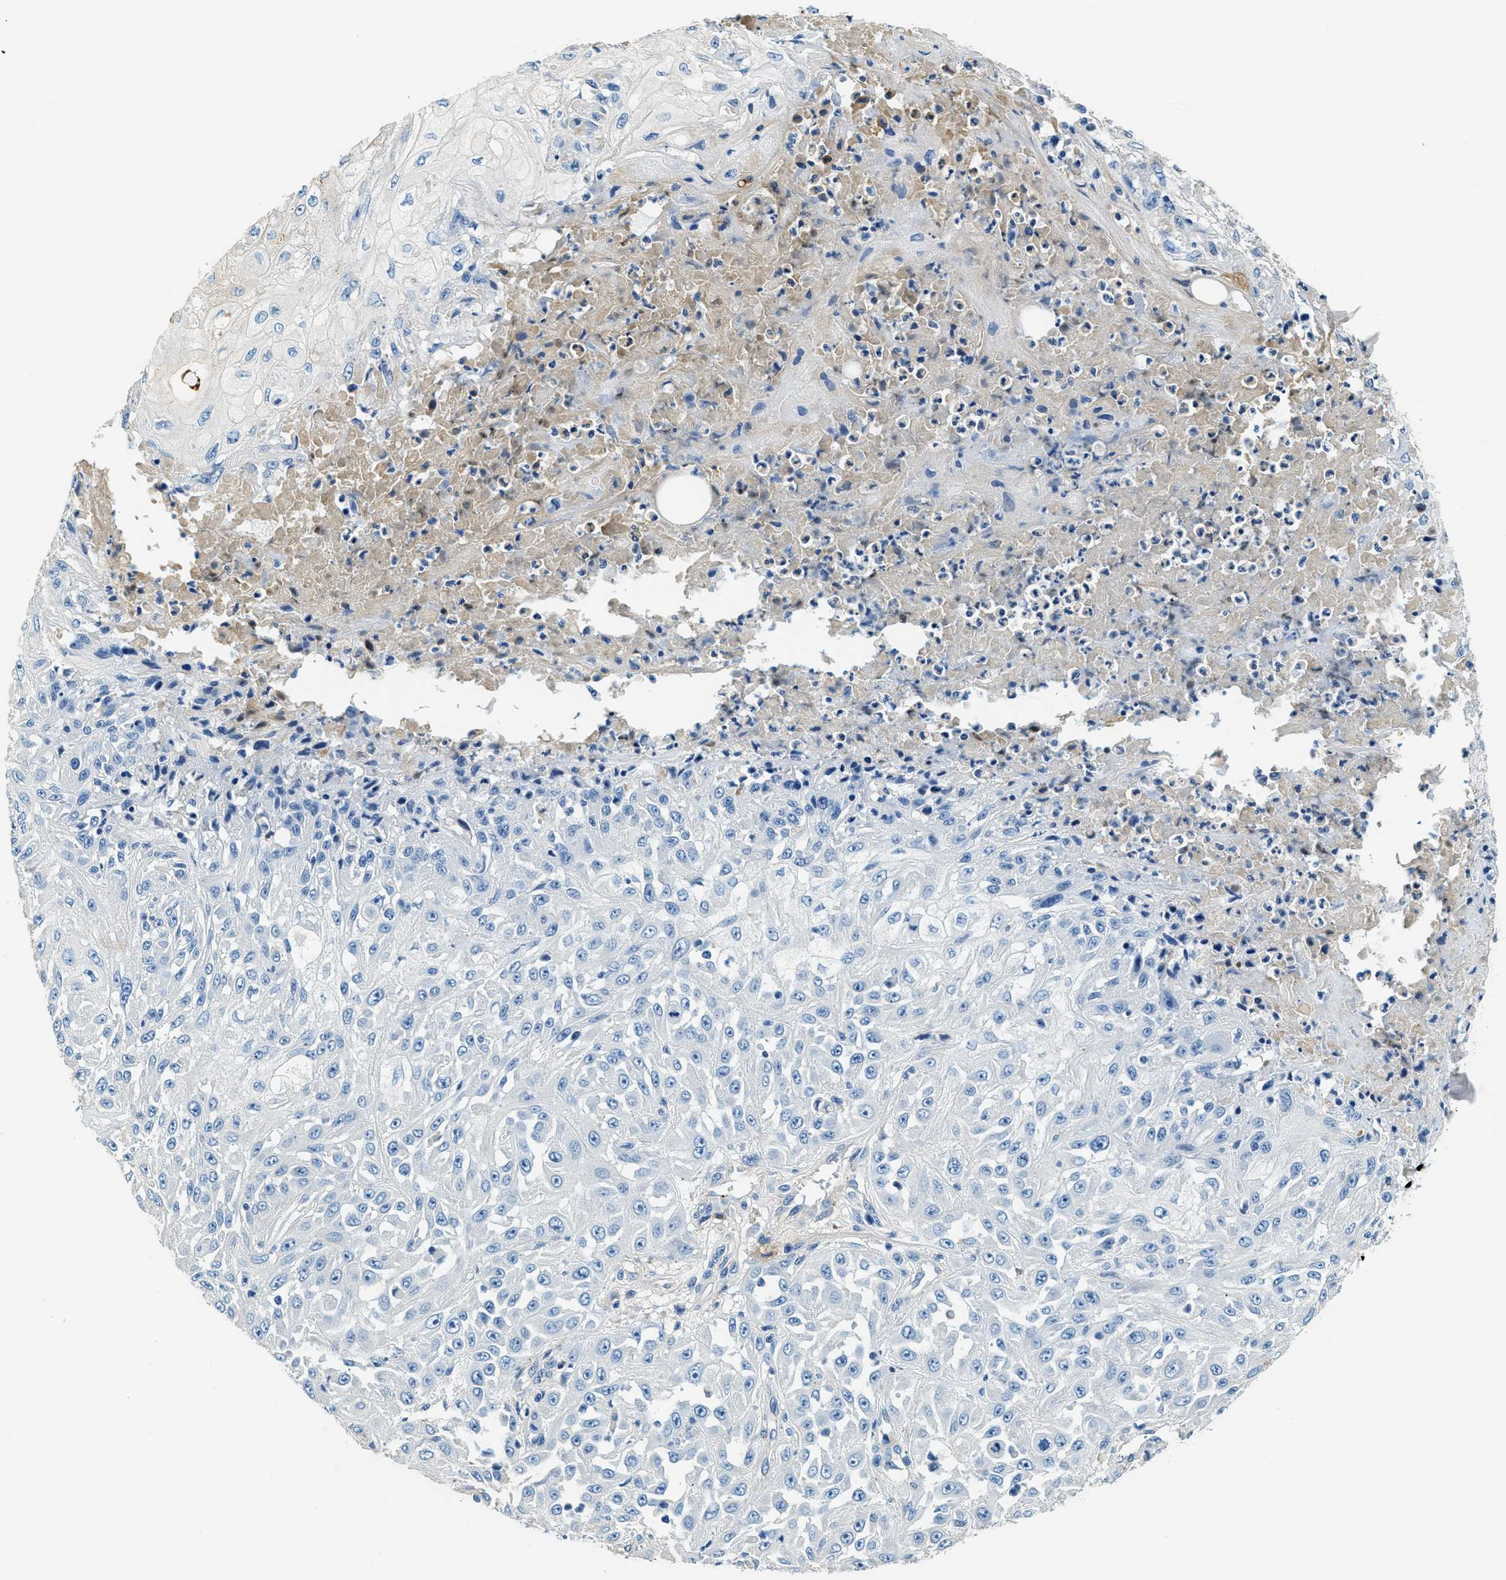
{"staining": {"intensity": "negative", "quantity": "none", "location": "none"}, "tissue": "skin cancer", "cell_type": "Tumor cells", "image_type": "cancer", "snomed": [{"axis": "morphology", "description": "Squamous cell carcinoma, NOS"}, {"axis": "morphology", "description": "Squamous cell carcinoma, metastatic, NOS"}, {"axis": "topography", "description": "Skin"}, {"axis": "topography", "description": "Lymph node"}], "caption": "This histopathology image is of metastatic squamous cell carcinoma (skin) stained with IHC to label a protein in brown with the nuclei are counter-stained blue. There is no positivity in tumor cells.", "gene": "TMEM186", "patient": {"sex": "male", "age": 75}}